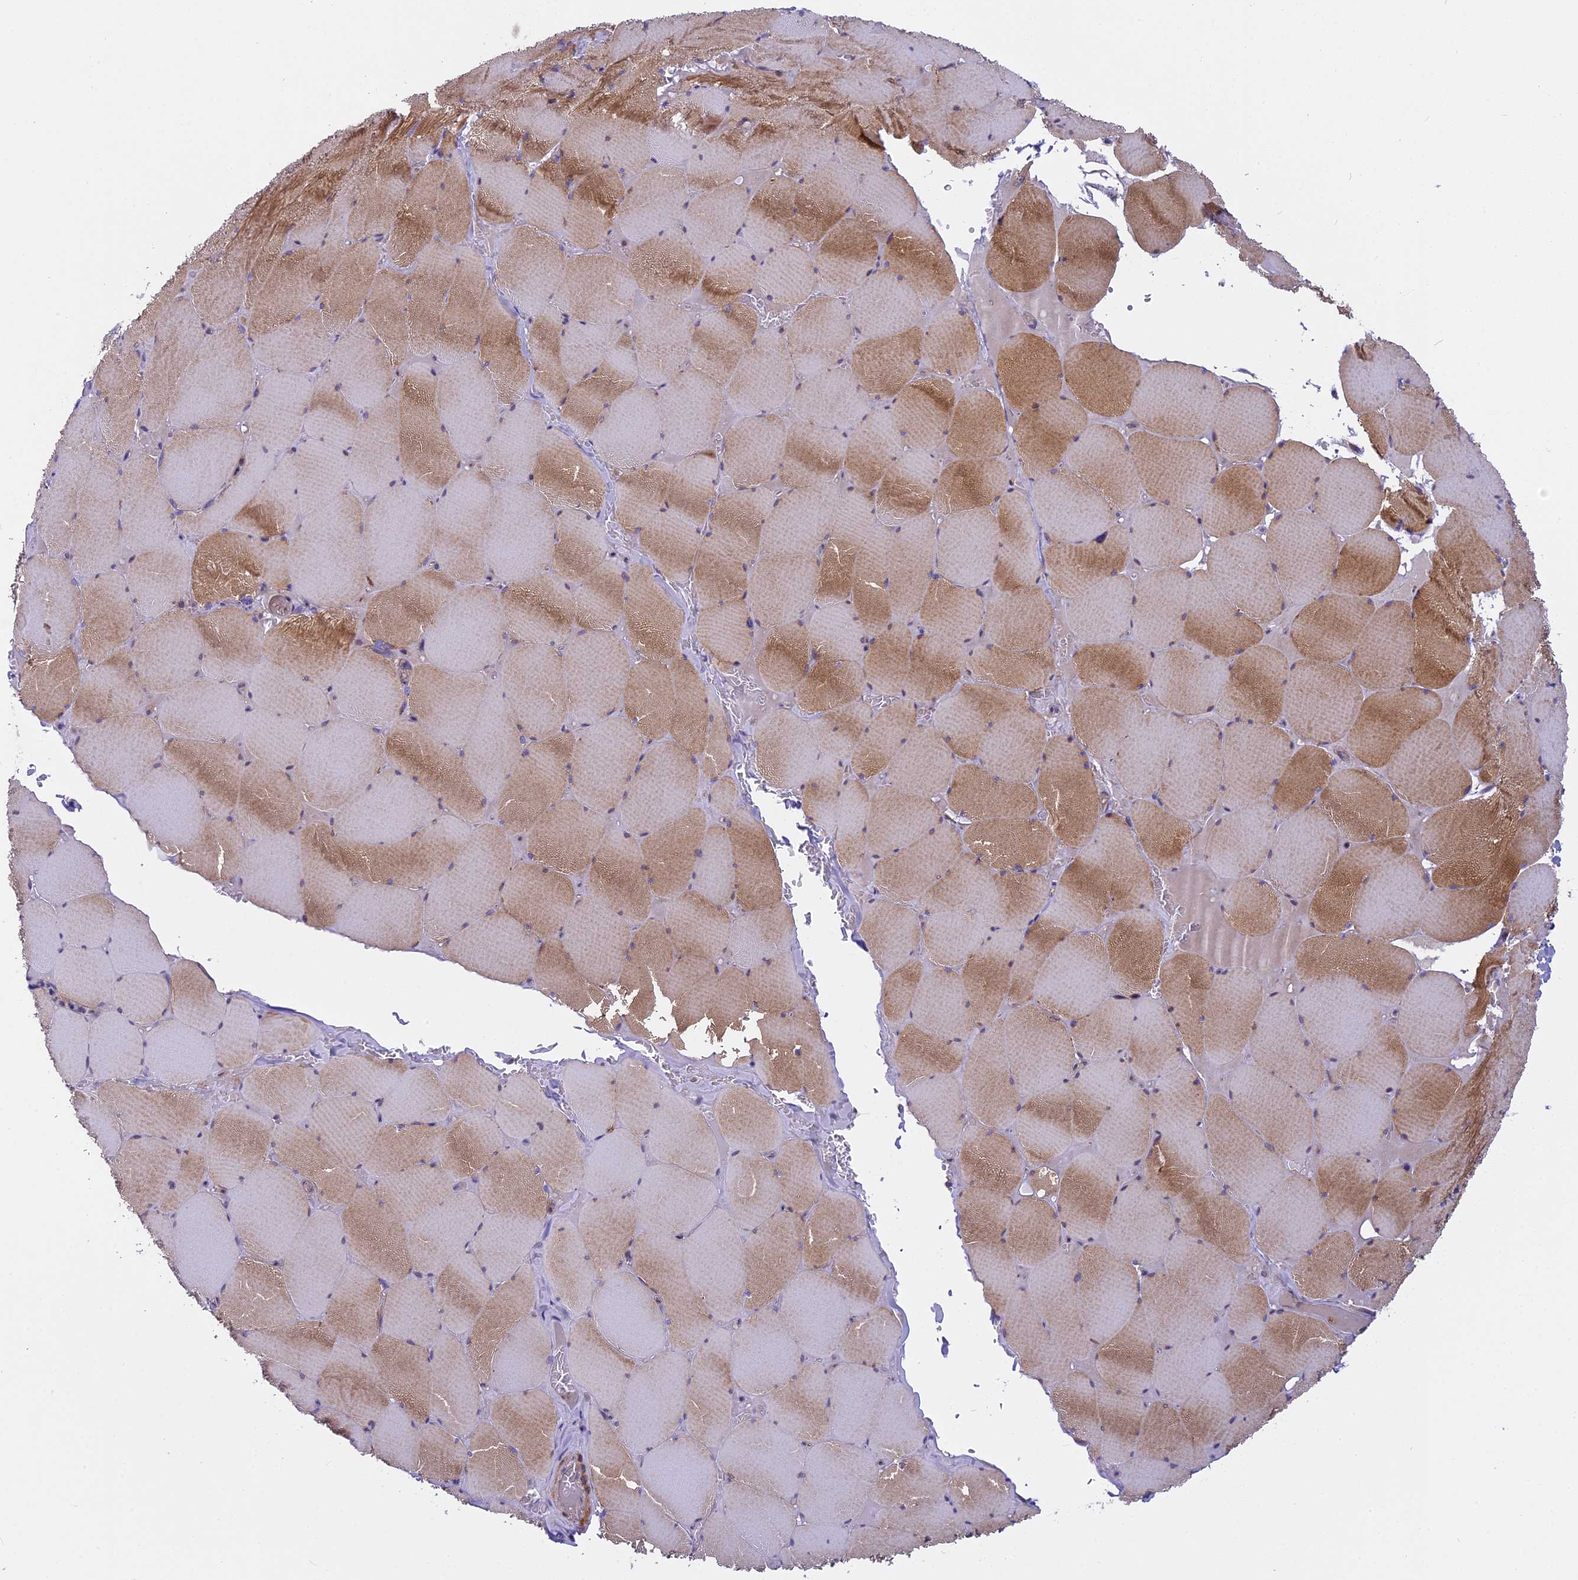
{"staining": {"intensity": "moderate", "quantity": "25%-75%", "location": "cytoplasmic/membranous"}, "tissue": "skeletal muscle", "cell_type": "Myocytes", "image_type": "normal", "snomed": [{"axis": "morphology", "description": "Normal tissue, NOS"}, {"axis": "topography", "description": "Skeletal muscle"}, {"axis": "topography", "description": "Head-Neck"}], "caption": "Moderate cytoplasmic/membranous expression is seen in about 25%-75% of myocytes in benign skeletal muscle. (DAB IHC with brightfield microscopy, high magnification).", "gene": "FAM98C", "patient": {"sex": "male", "age": 66}}